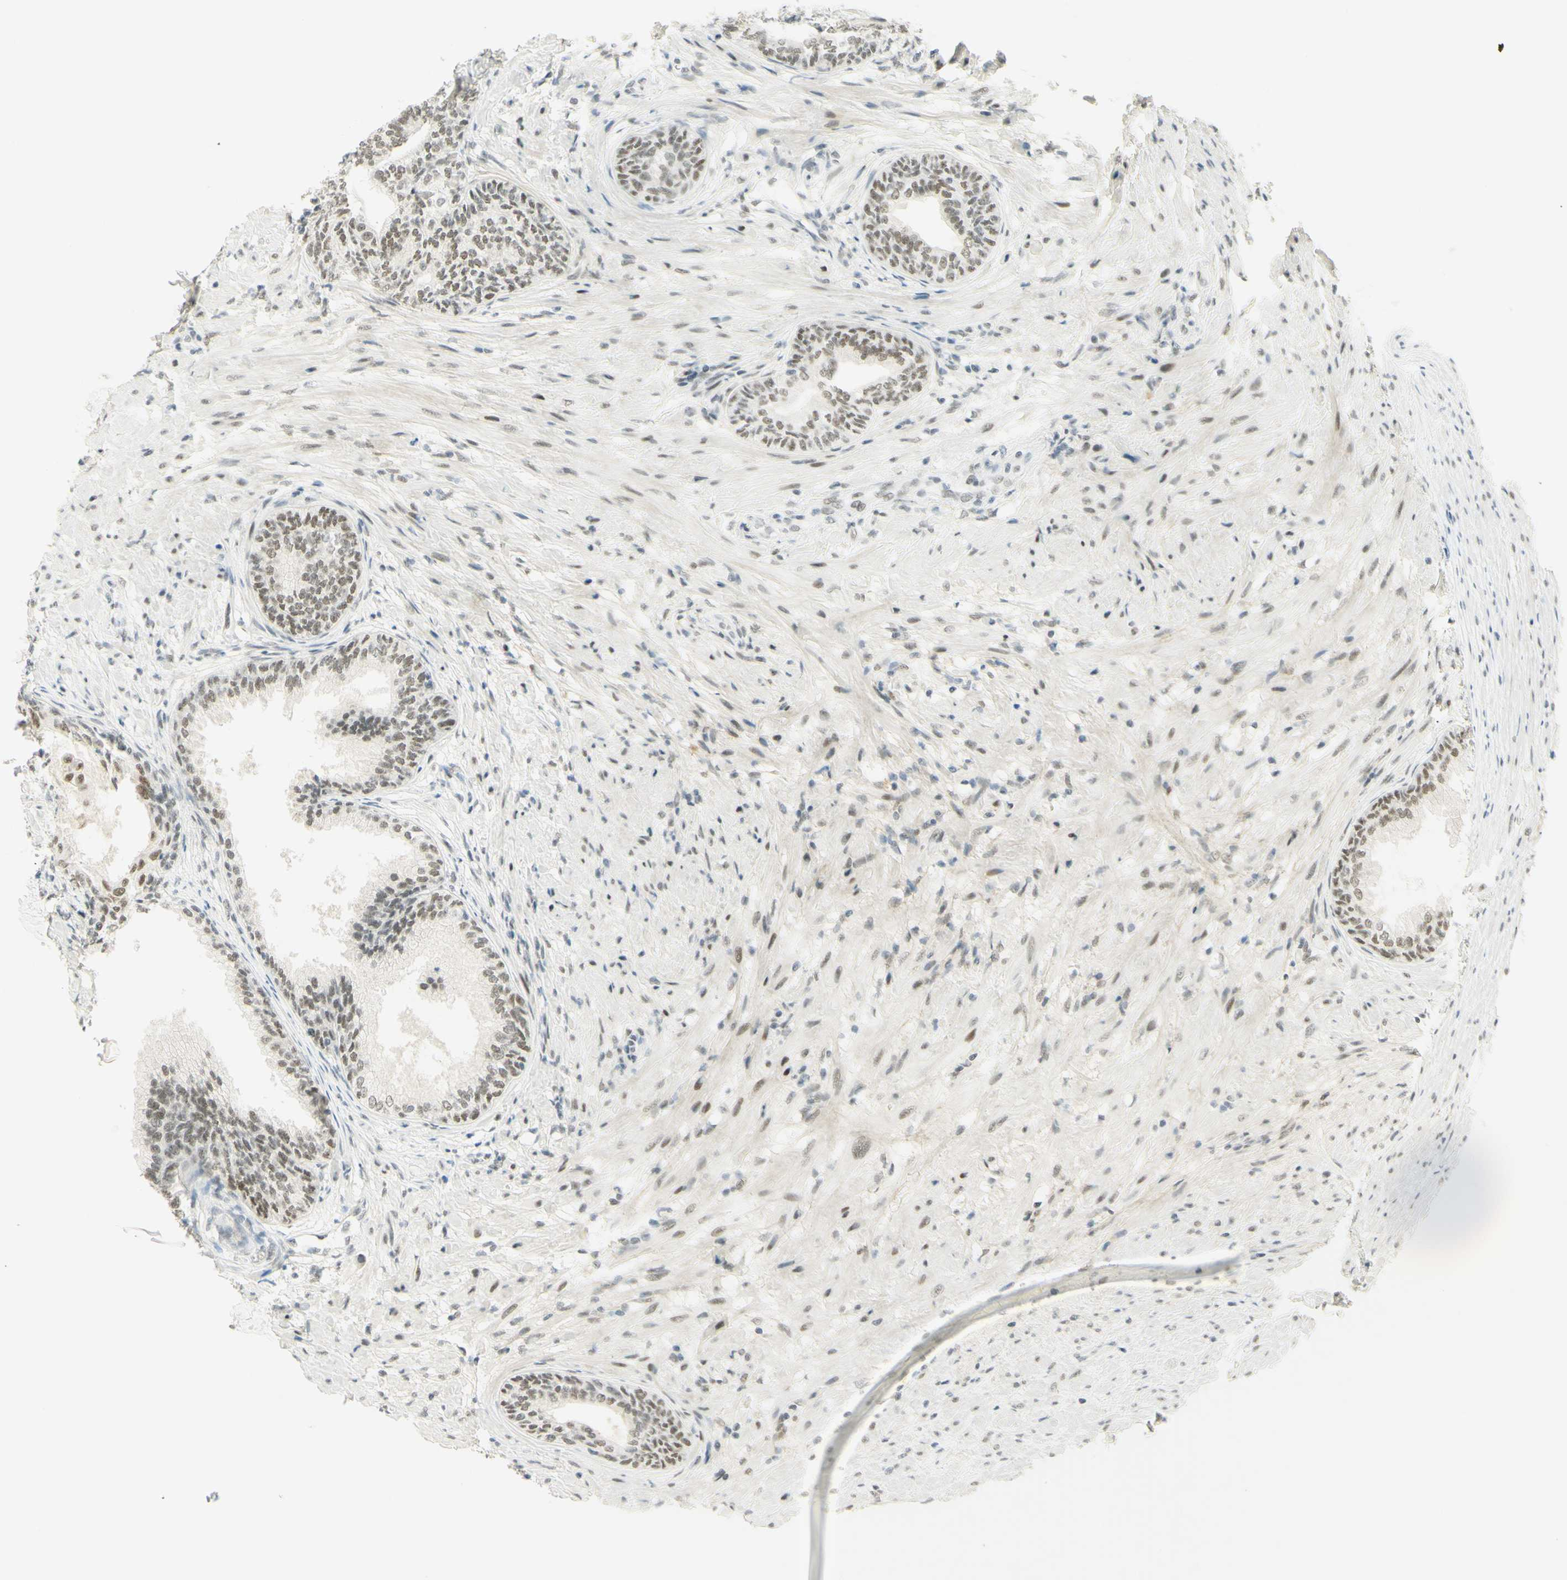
{"staining": {"intensity": "weak", "quantity": "25%-75%", "location": "nuclear"}, "tissue": "prostate", "cell_type": "Glandular cells", "image_type": "normal", "snomed": [{"axis": "morphology", "description": "Normal tissue, NOS"}, {"axis": "topography", "description": "Prostate"}], "caption": "Protein expression analysis of normal prostate exhibits weak nuclear staining in about 25%-75% of glandular cells. The staining was performed using DAB, with brown indicating positive protein expression. Nuclei are stained blue with hematoxylin.", "gene": "PMS2", "patient": {"sex": "male", "age": 76}}